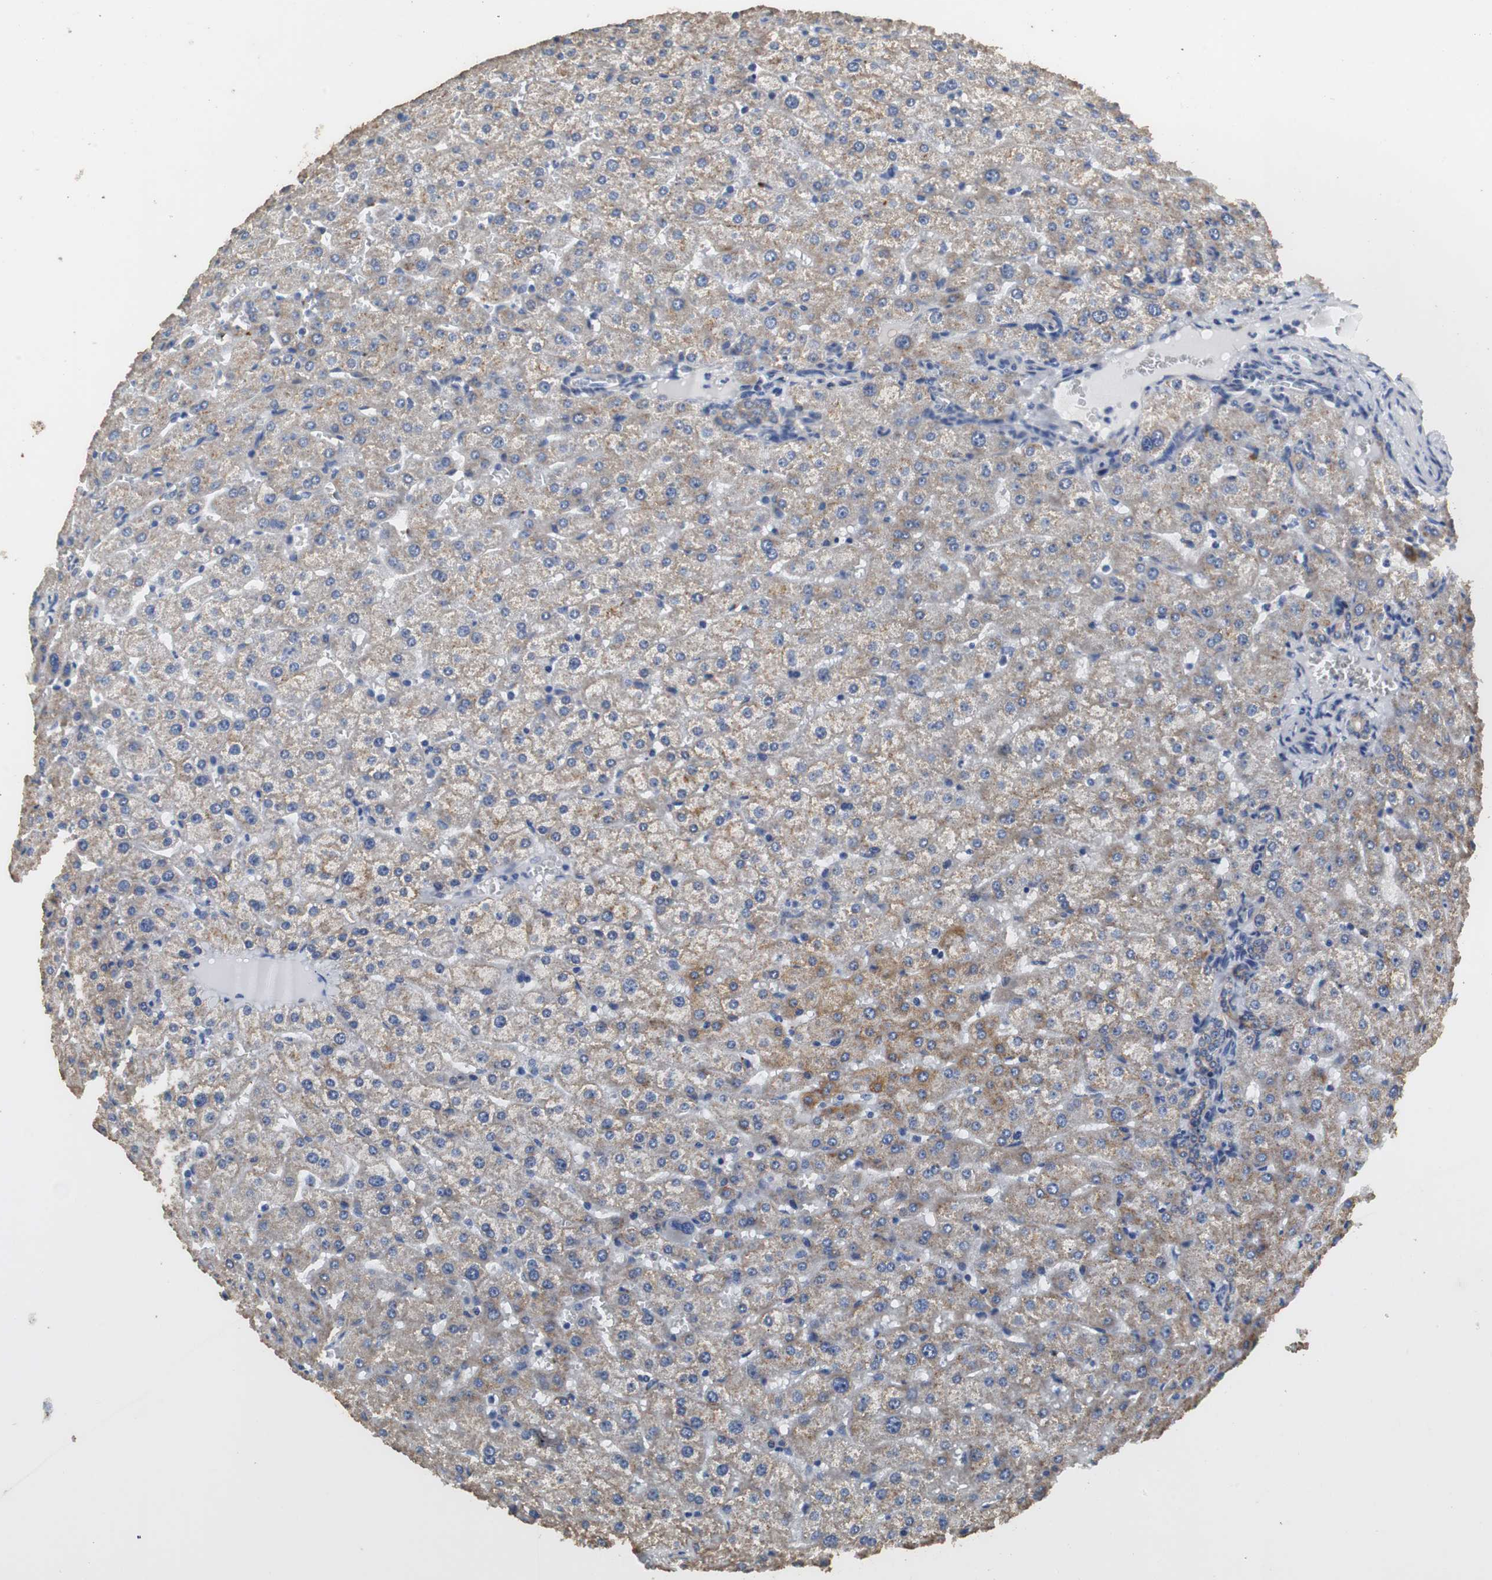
{"staining": {"intensity": "strong", "quantity": ">75%", "location": "cytoplasmic/membranous"}, "tissue": "liver", "cell_type": "Cholangiocytes", "image_type": "normal", "snomed": [{"axis": "morphology", "description": "Normal tissue, NOS"}, {"axis": "morphology", "description": "Fibrosis, NOS"}, {"axis": "topography", "description": "Liver"}], "caption": "High-power microscopy captured an immunohistochemistry histopathology image of benign liver, revealing strong cytoplasmic/membranous staining in approximately >75% of cholangiocytes.", "gene": "HMGCL", "patient": {"sex": "female", "age": 29}}